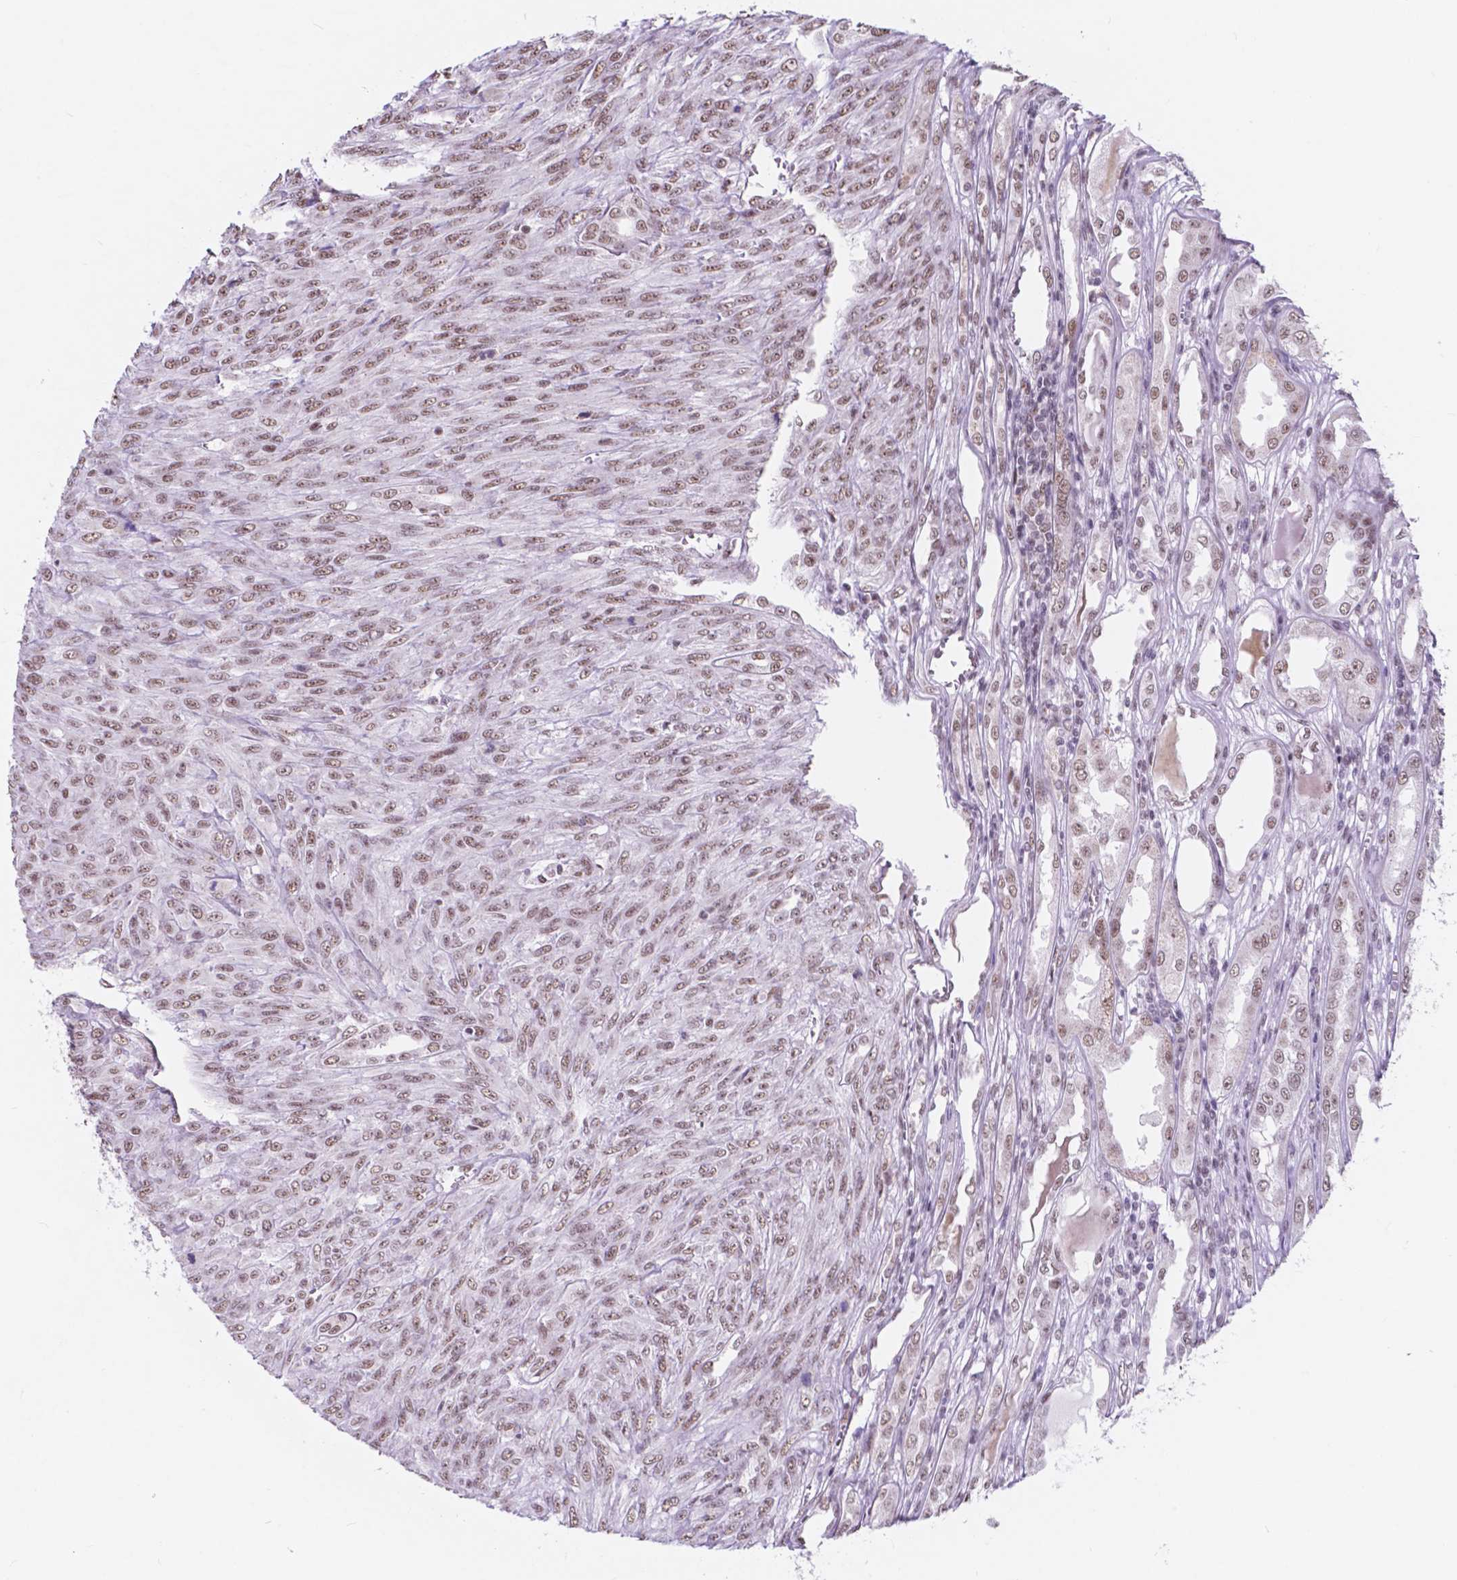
{"staining": {"intensity": "weak", "quantity": ">75%", "location": "nuclear"}, "tissue": "renal cancer", "cell_type": "Tumor cells", "image_type": "cancer", "snomed": [{"axis": "morphology", "description": "Adenocarcinoma, NOS"}, {"axis": "topography", "description": "Kidney"}], "caption": "Renal cancer (adenocarcinoma) stained for a protein exhibits weak nuclear positivity in tumor cells. The protein is shown in brown color, while the nuclei are stained blue.", "gene": "BCAS2", "patient": {"sex": "male", "age": 58}}